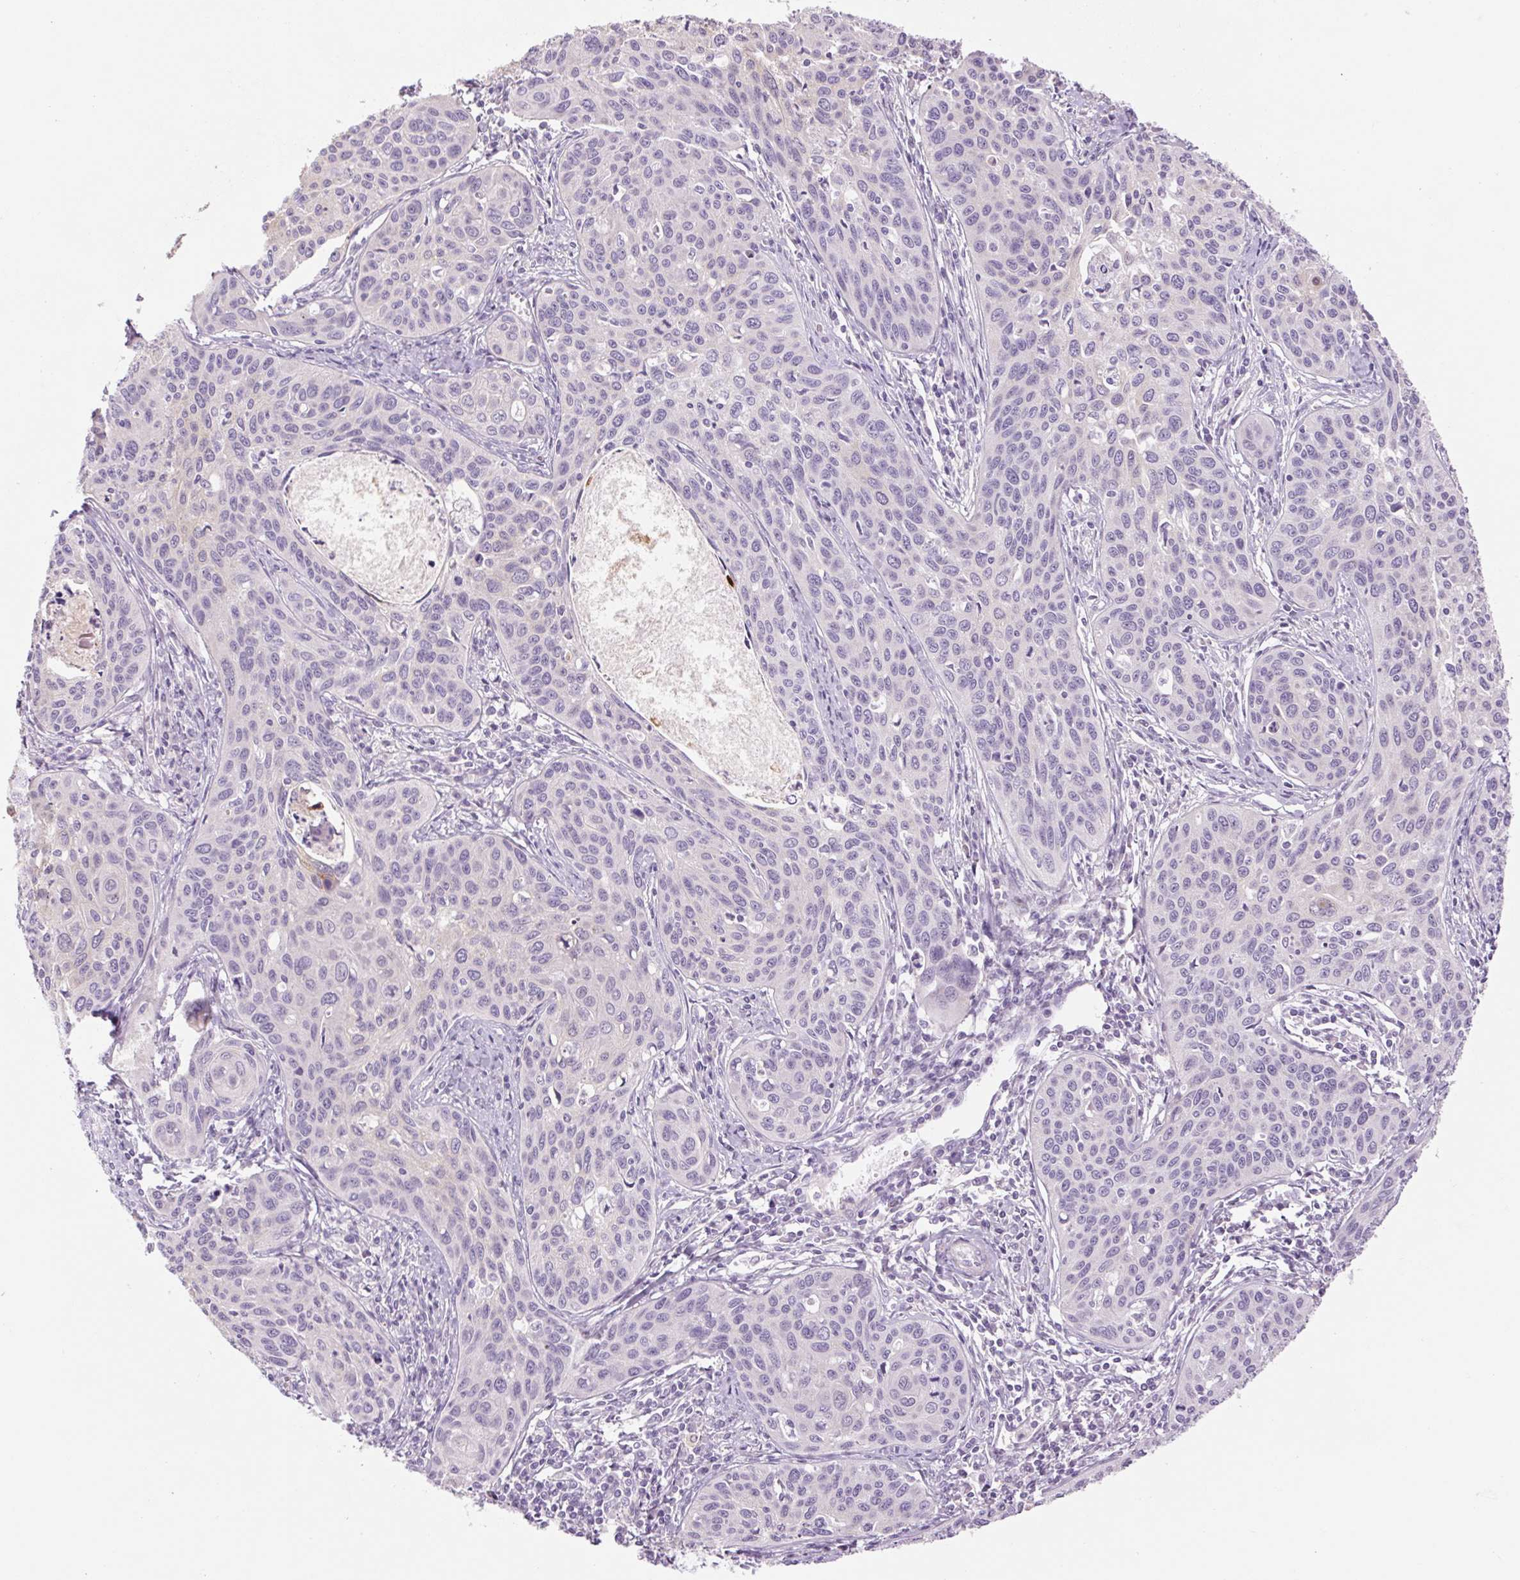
{"staining": {"intensity": "negative", "quantity": "none", "location": "none"}, "tissue": "cervical cancer", "cell_type": "Tumor cells", "image_type": "cancer", "snomed": [{"axis": "morphology", "description": "Squamous cell carcinoma, NOS"}, {"axis": "topography", "description": "Cervix"}], "caption": "Protein analysis of cervical cancer (squamous cell carcinoma) demonstrates no significant staining in tumor cells.", "gene": "RPTN", "patient": {"sex": "female", "age": 31}}